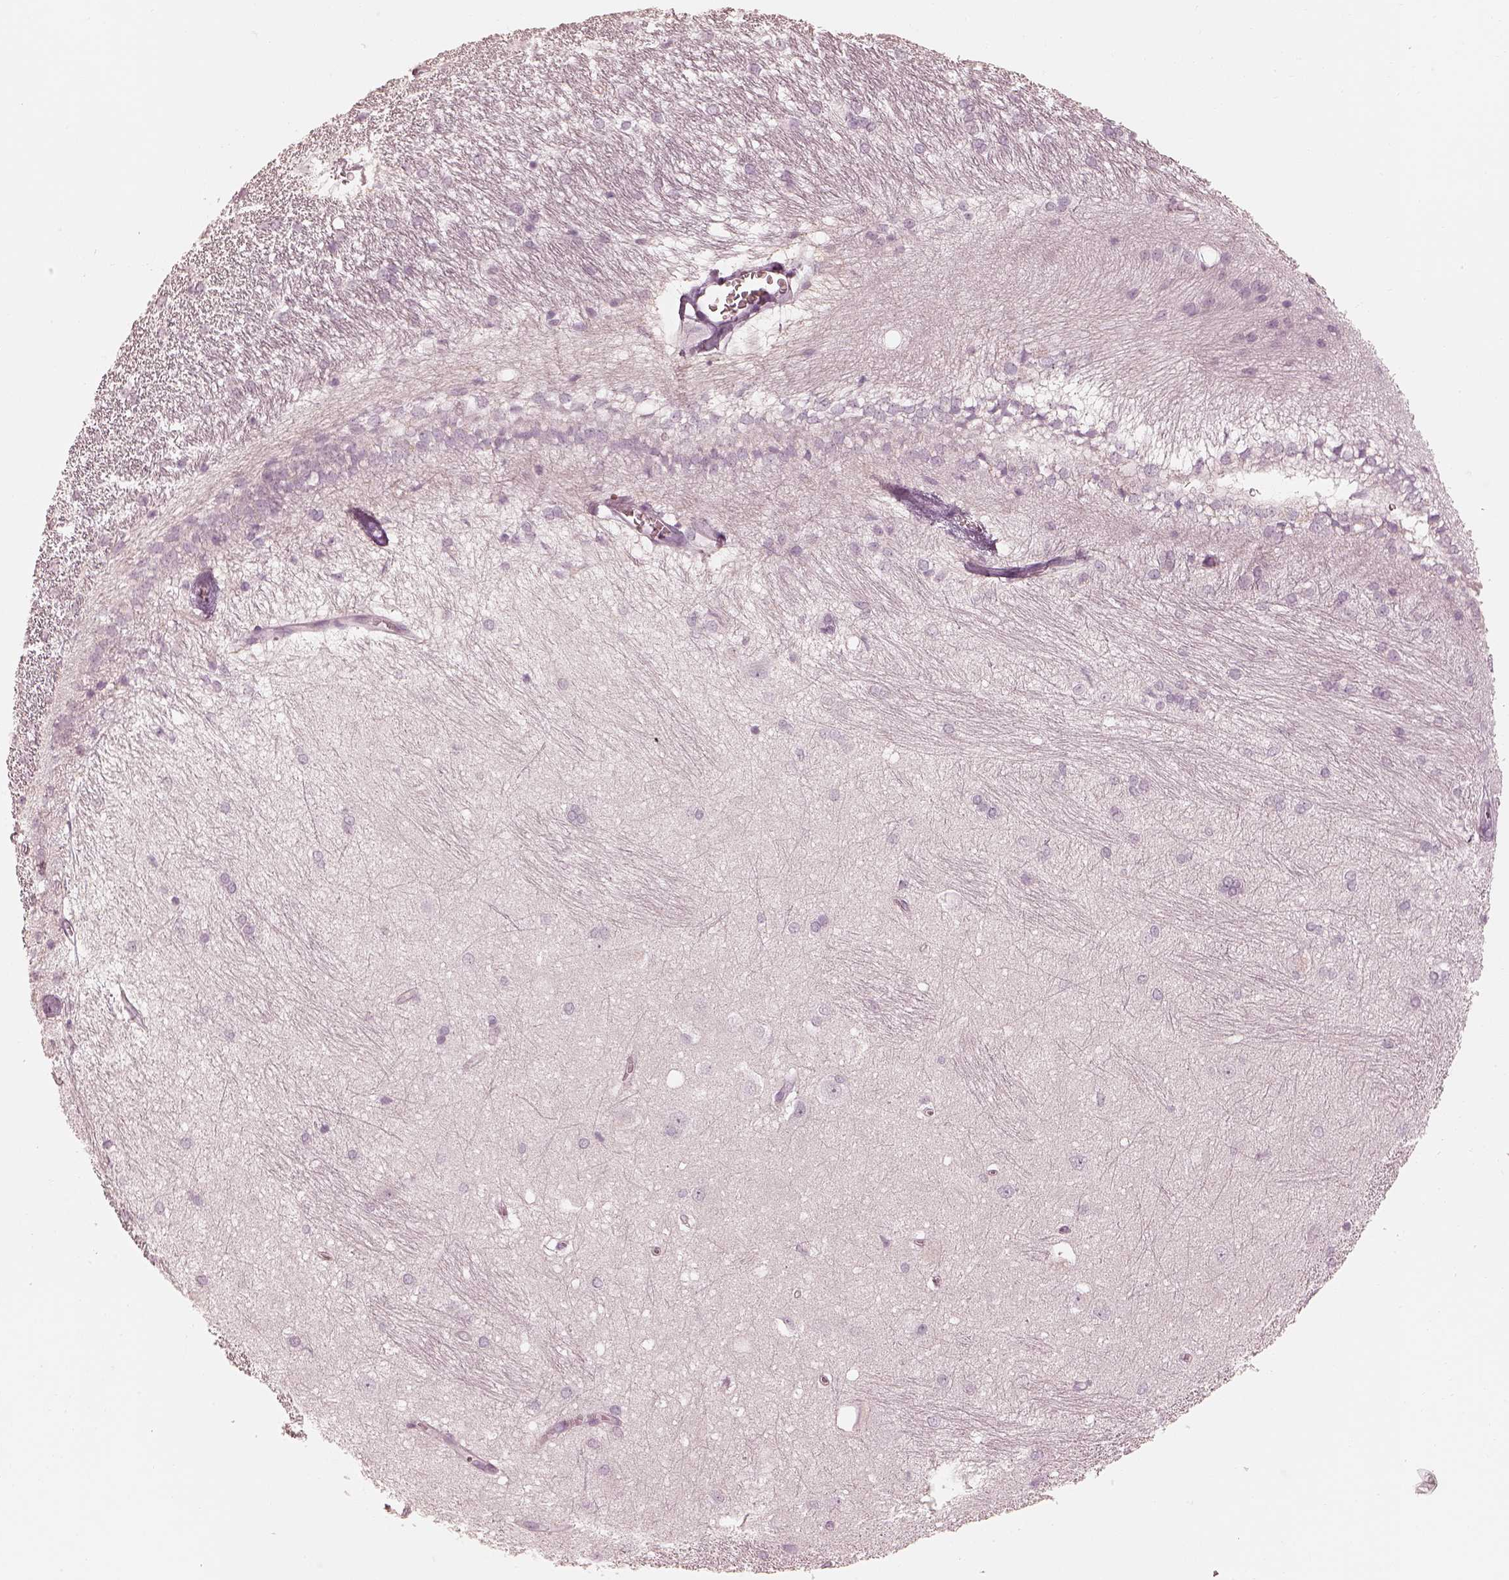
{"staining": {"intensity": "negative", "quantity": "none", "location": "none"}, "tissue": "hippocampus", "cell_type": "Glial cells", "image_type": "normal", "snomed": [{"axis": "morphology", "description": "Normal tissue, NOS"}, {"axis": "topography", "description": "Cerebral cortex"}, {"axis": "topography", "description": "Hippocampus"}], "caption": "Photomicrograph shows no protein positivity in glial cells of unremarkable hippocampus.", "gene": "CALR3", "patient": {"sex": "female", "age": 19}}